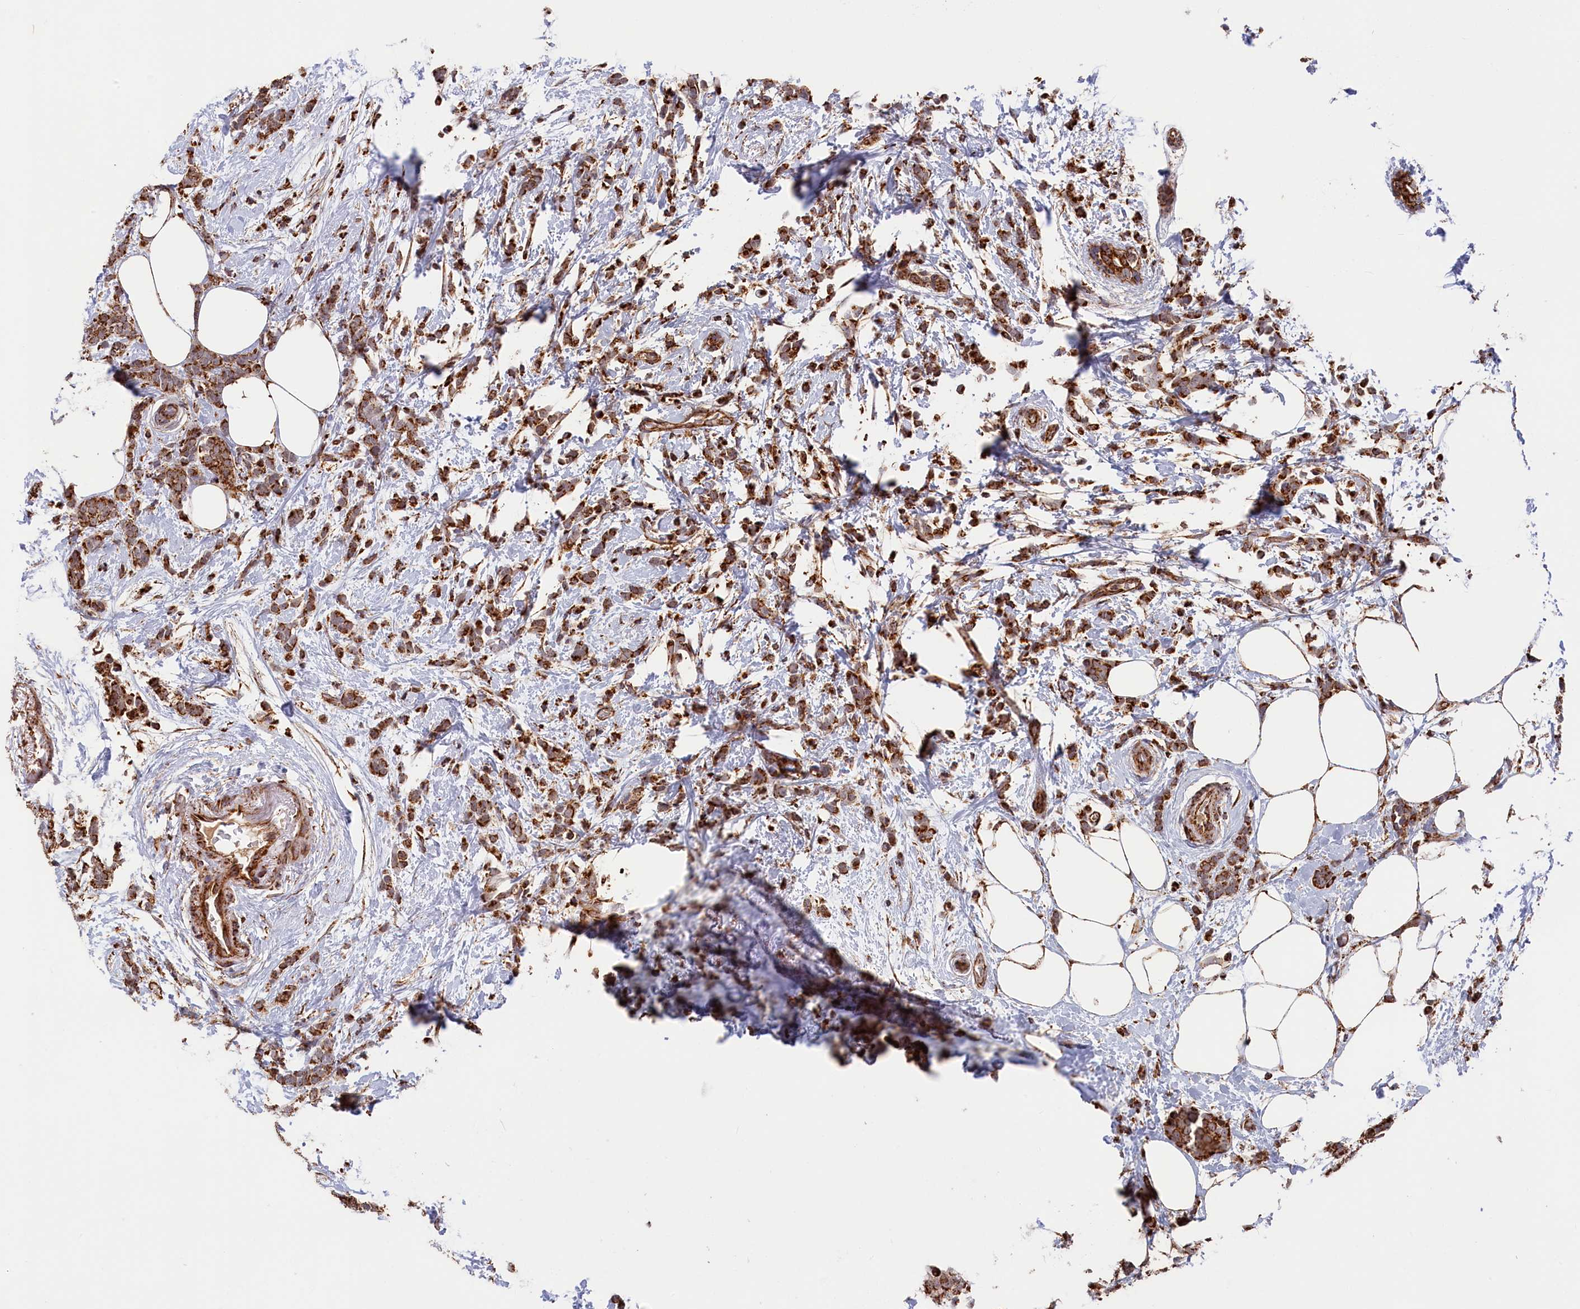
{"staining": {"intensity": "strong", "quantity": ">75%", "location": "cytoplasmic/membranous"}, "tissue": "breast cancer", "cell_type": "Tumor cells", "image_type": "cancer", "snomed": [{"axis": "morphology", "description": "Lobular carcinoma"}, {"axis": "topography", "description": "Breast"}], "caption": "Protein staining shows strong cytoplasmic/membranous expression in about >75% of tumor cells in breast cancer (lobular carcinoma). (brown staining indicates protein expression, while blue staining denotes nuclei).", "gene": "MACROD1", "patient": {"sex": "female", "age": 58}}